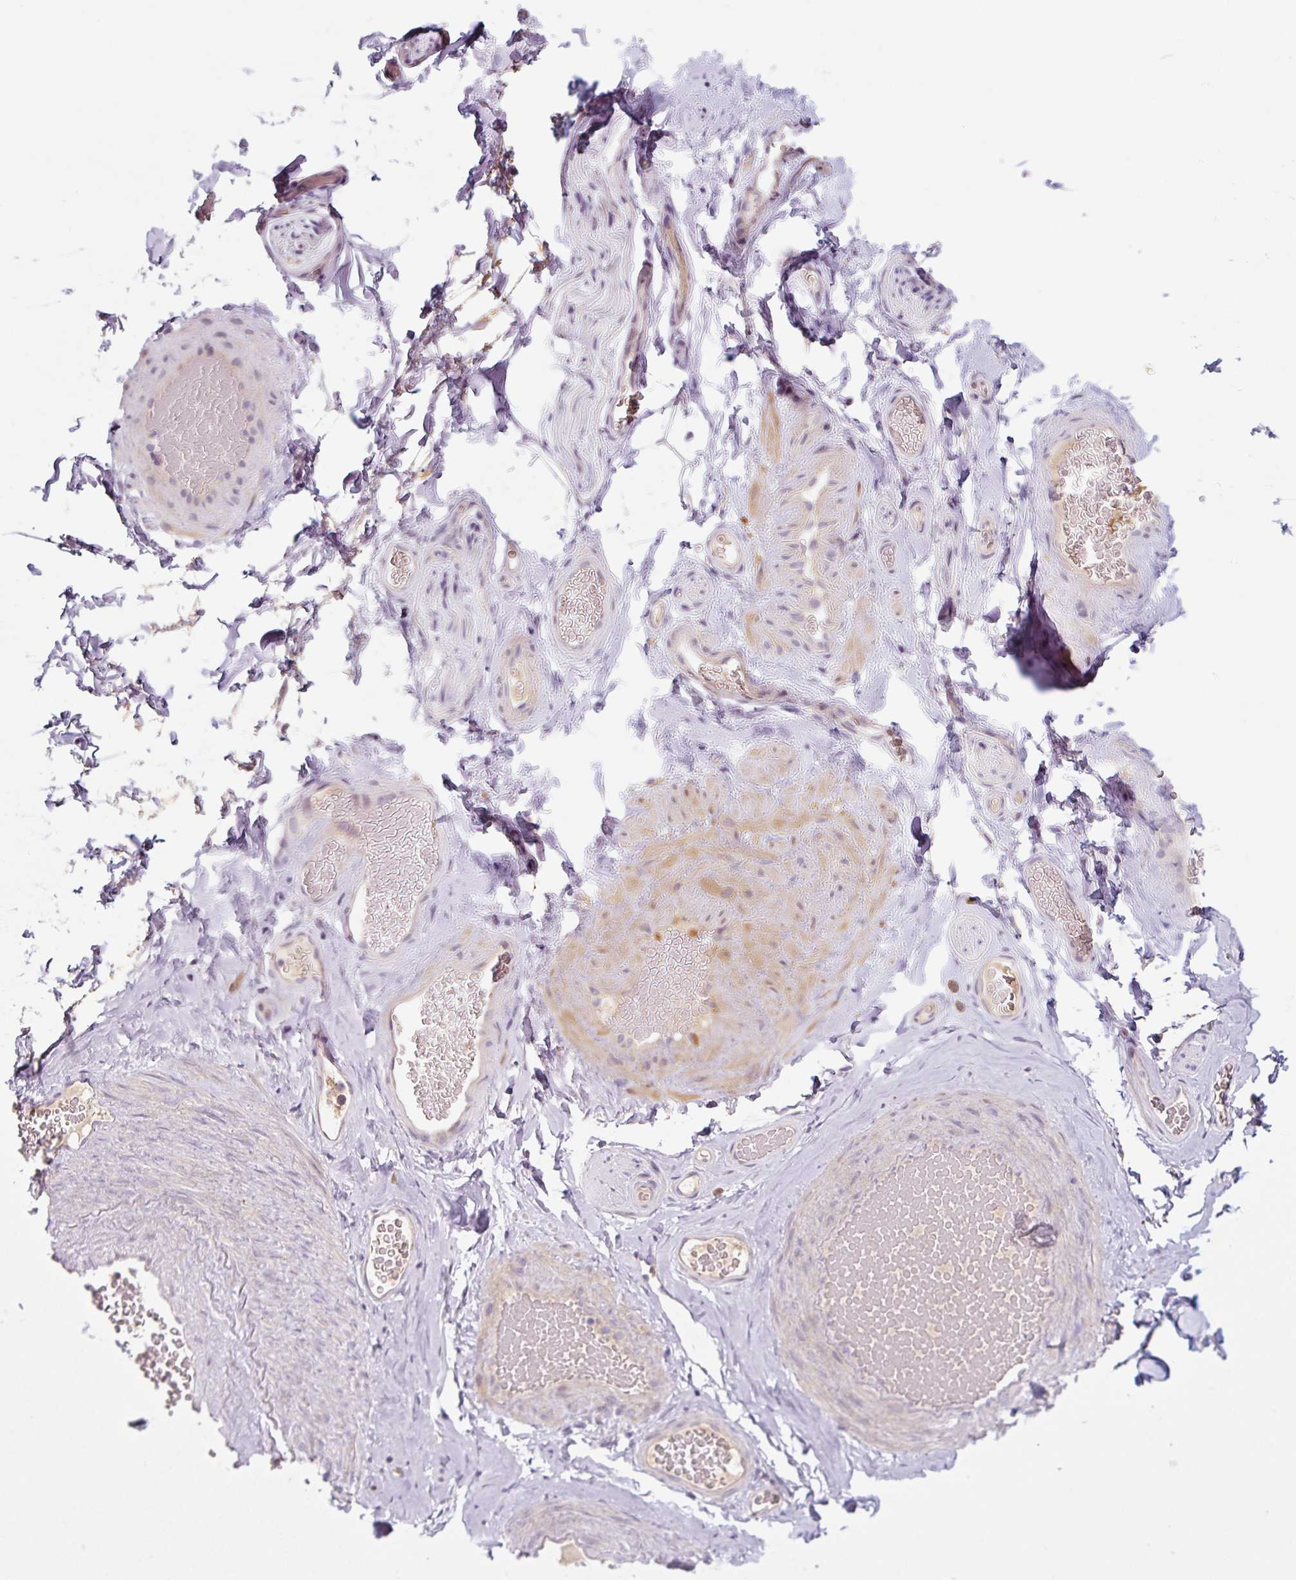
{"staining": {"intensity": "negative", "quantity": "none", "location": "none"}, "tissue": "adipose tissue", "cell_type": "Adipocytes", "image_type": "normal", "snomed": [{"axis": "morphology", "description": "Normal tissue, NOS"}, {"axis": "topography", "description": "Vascular tissue"}, {"axis": "topography", "description": "Peripheral nerve tissue"}], "caption": "Immunohistochemical staining of normal adipose tissue demonstrates no significant expression in adipocytes. (Brightfield microscopy of DAB immunohistochemistry at high magnification).", "gene": "PRKAA2", "patient": {"sex": "male", "age": 41}}